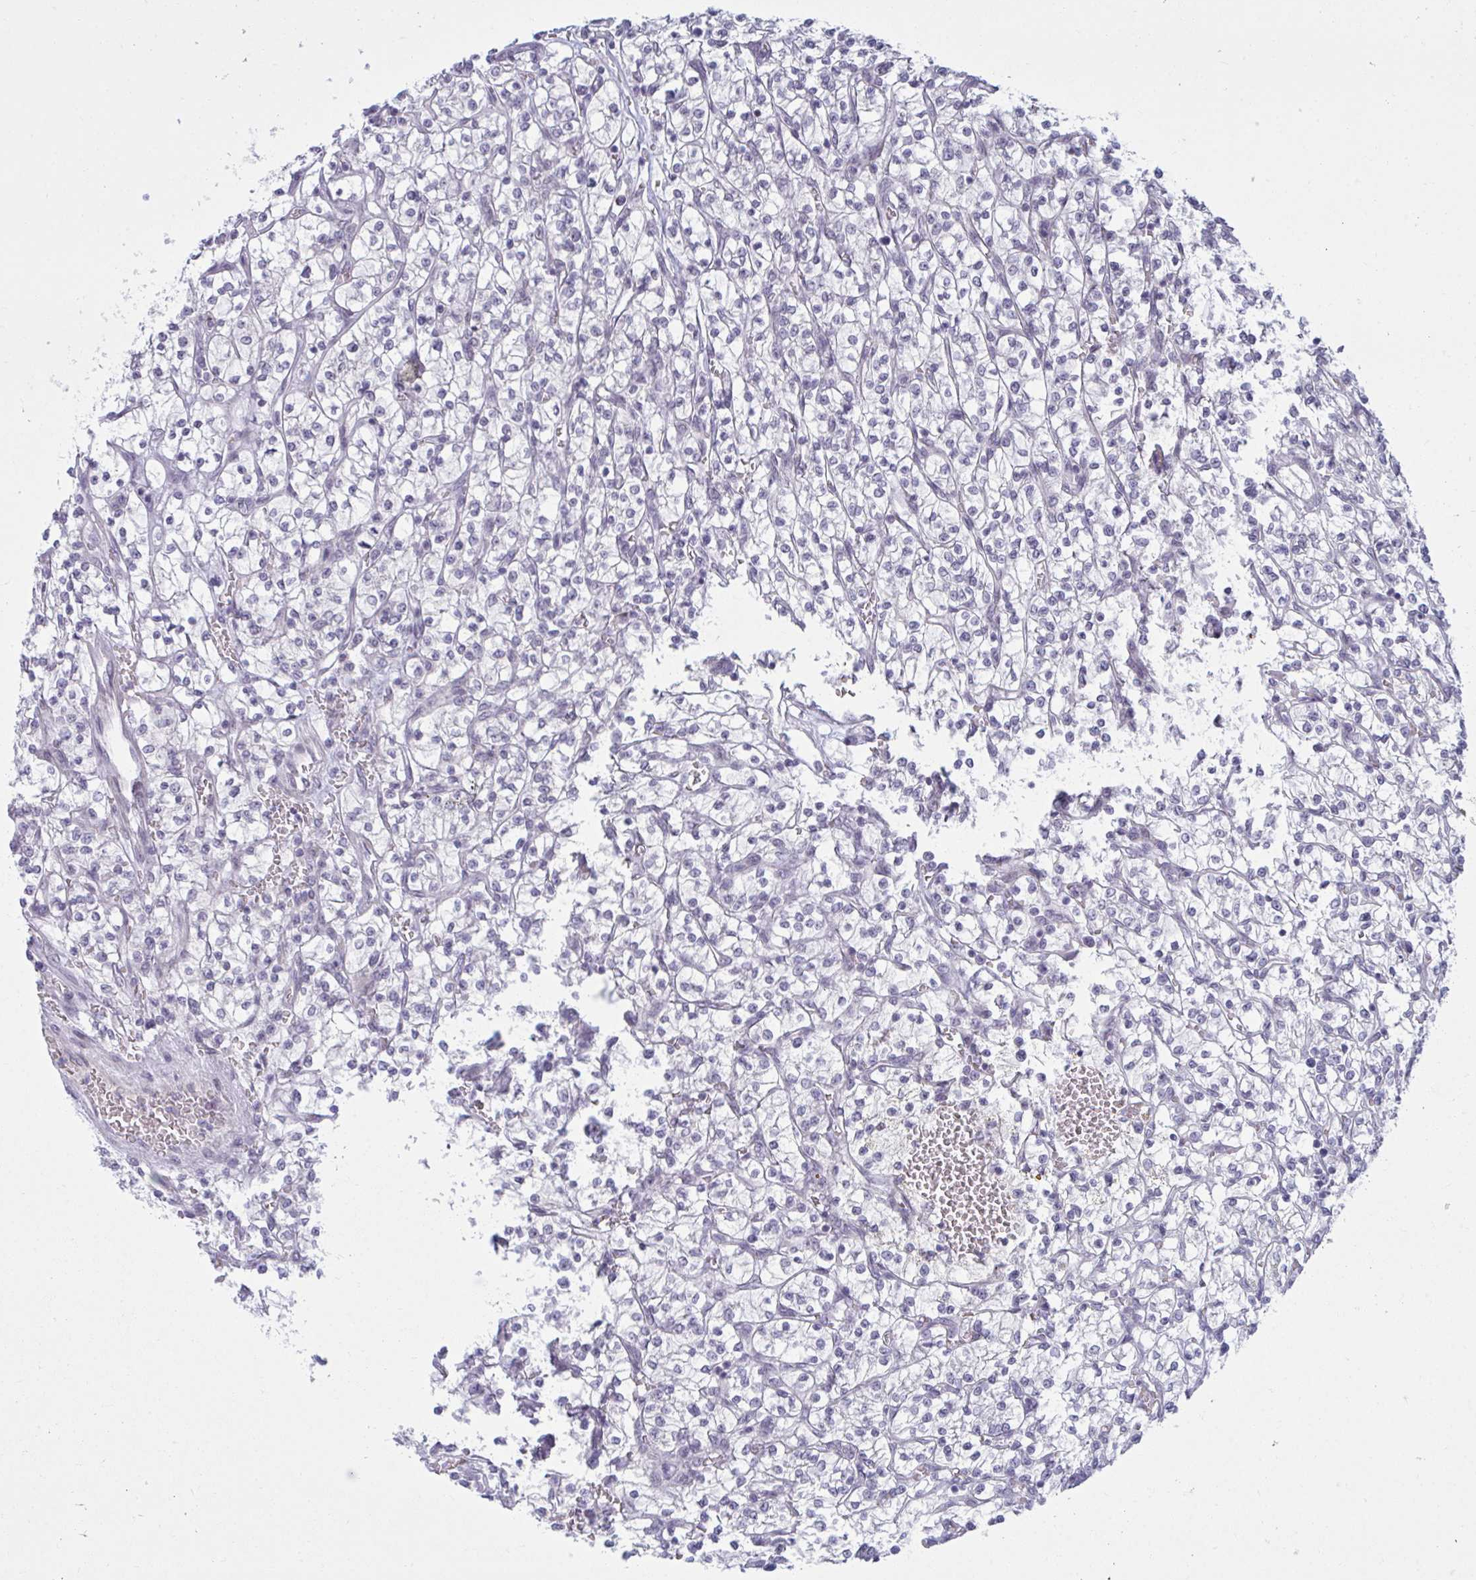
{"staining": {"intensity": "negative", "quantity": "none", "location": "none"}, "tissue": "renal cancer", "cell_type": "Tumor cells", "image_type": "cancer", "snomed": [{"axis": "morphology", "description": "Adenocarcinoma, NOS"}, {"axis": "topography", "description": "Kidney"}], "caption": "The IHC micrograph has no significant positivity in tumor cells of adenocarcinoma (renal) tissue.", "gene": "RNASEH1", "patient": {"sex": "female", "age": 64}}